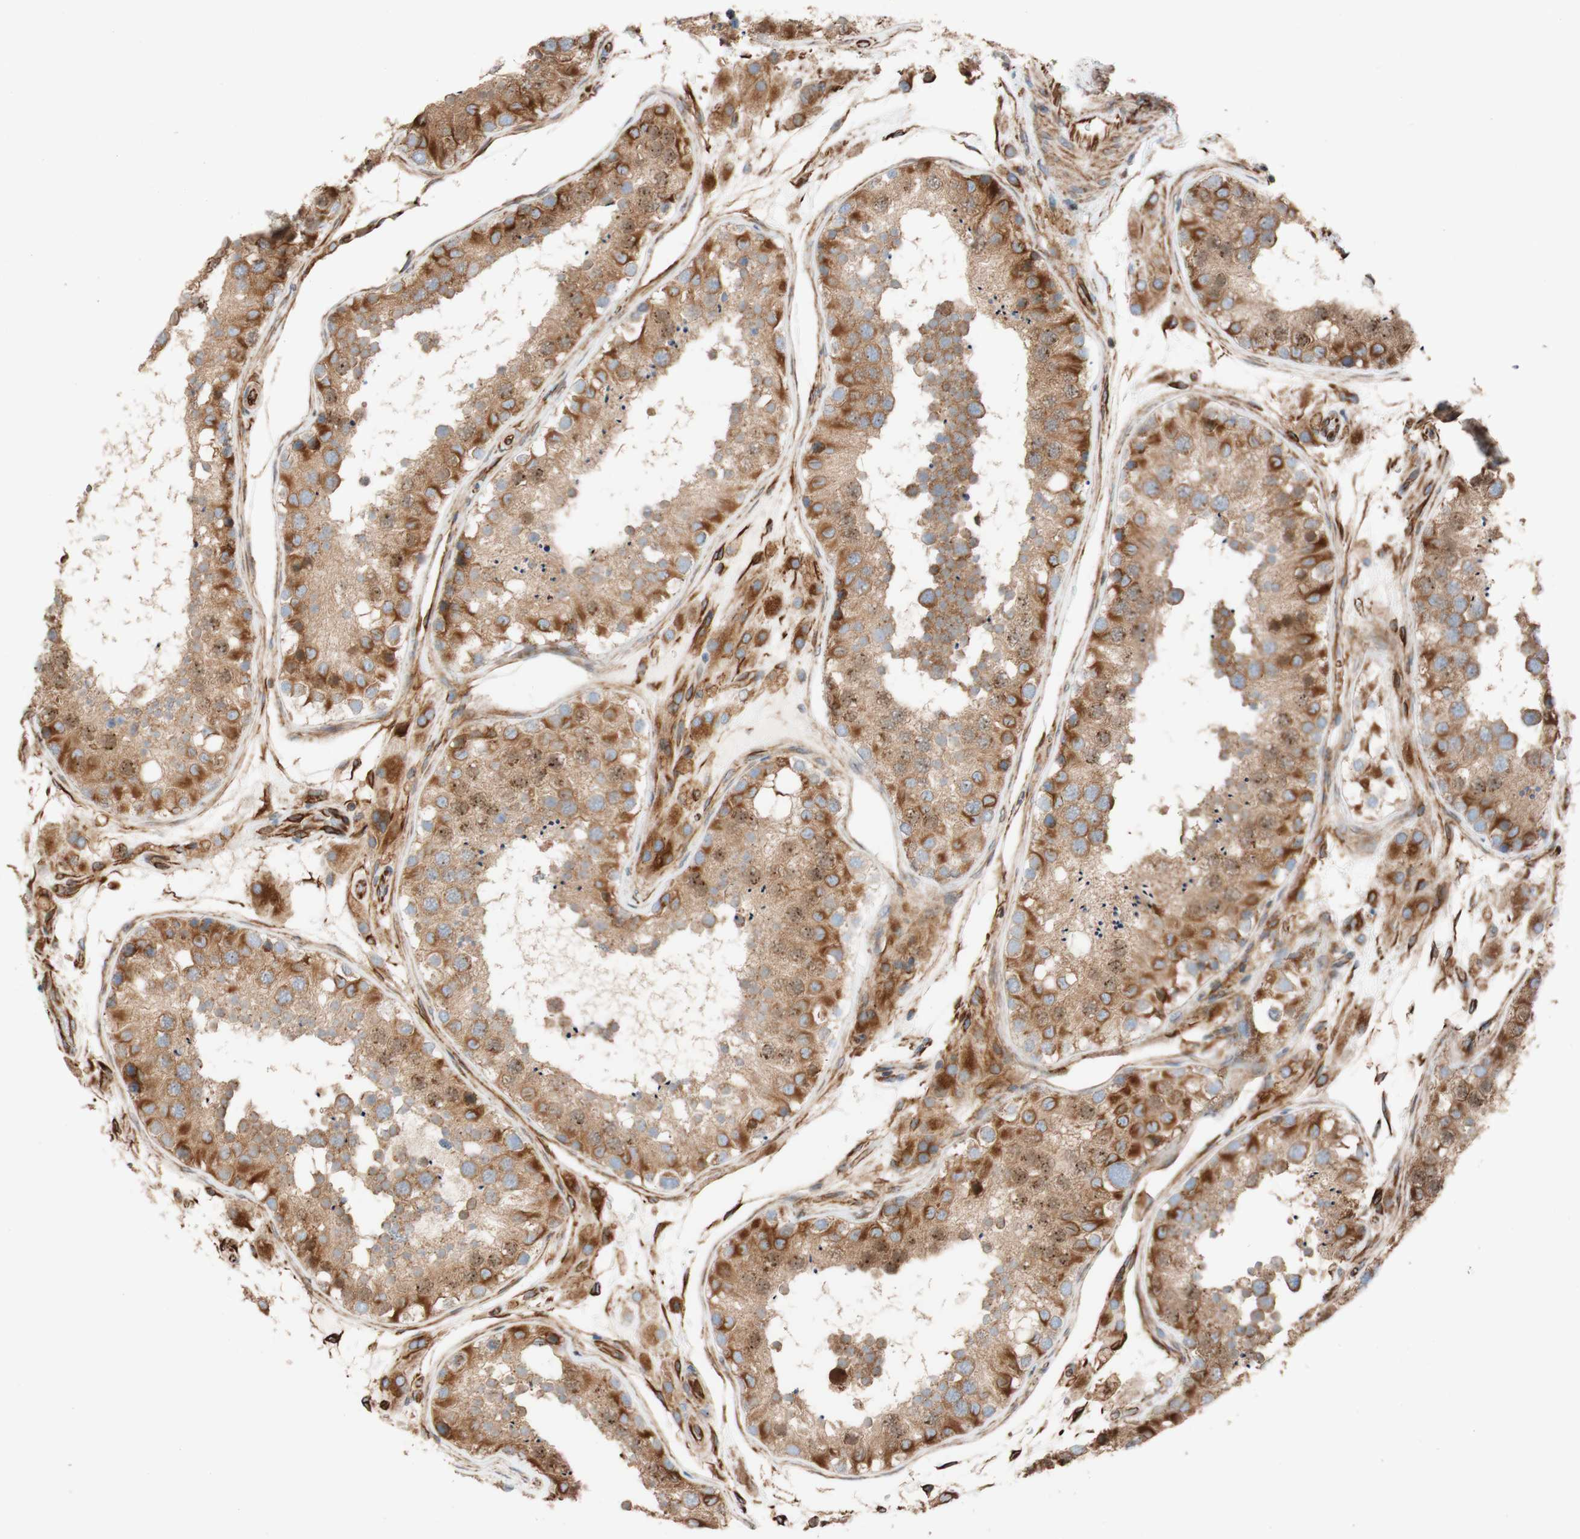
{"staining": {"intensity": "moderate", "quantity": ">75%", "location": "cytoplasmic/membranous"}, "tissue": "testis", "cell_type": "Cells in seminiferous ducts", "image_type": "normal", "snomed": [{"axis": "morphology", "description": "Normal tissue, NOS"}, {"axis": "topography", "description": "Testis"}], "caption": "The micrograph exhibits staining of unremarkable testis, revealing moderate cytoplasmic/membranous protein expression (brown color) within cells in seminiferous ducts. (Brightfield microscopy of DAB IHC at high magnification).", "gene": "C1orf43", "patient": {"sex": "male", "age": 26}}